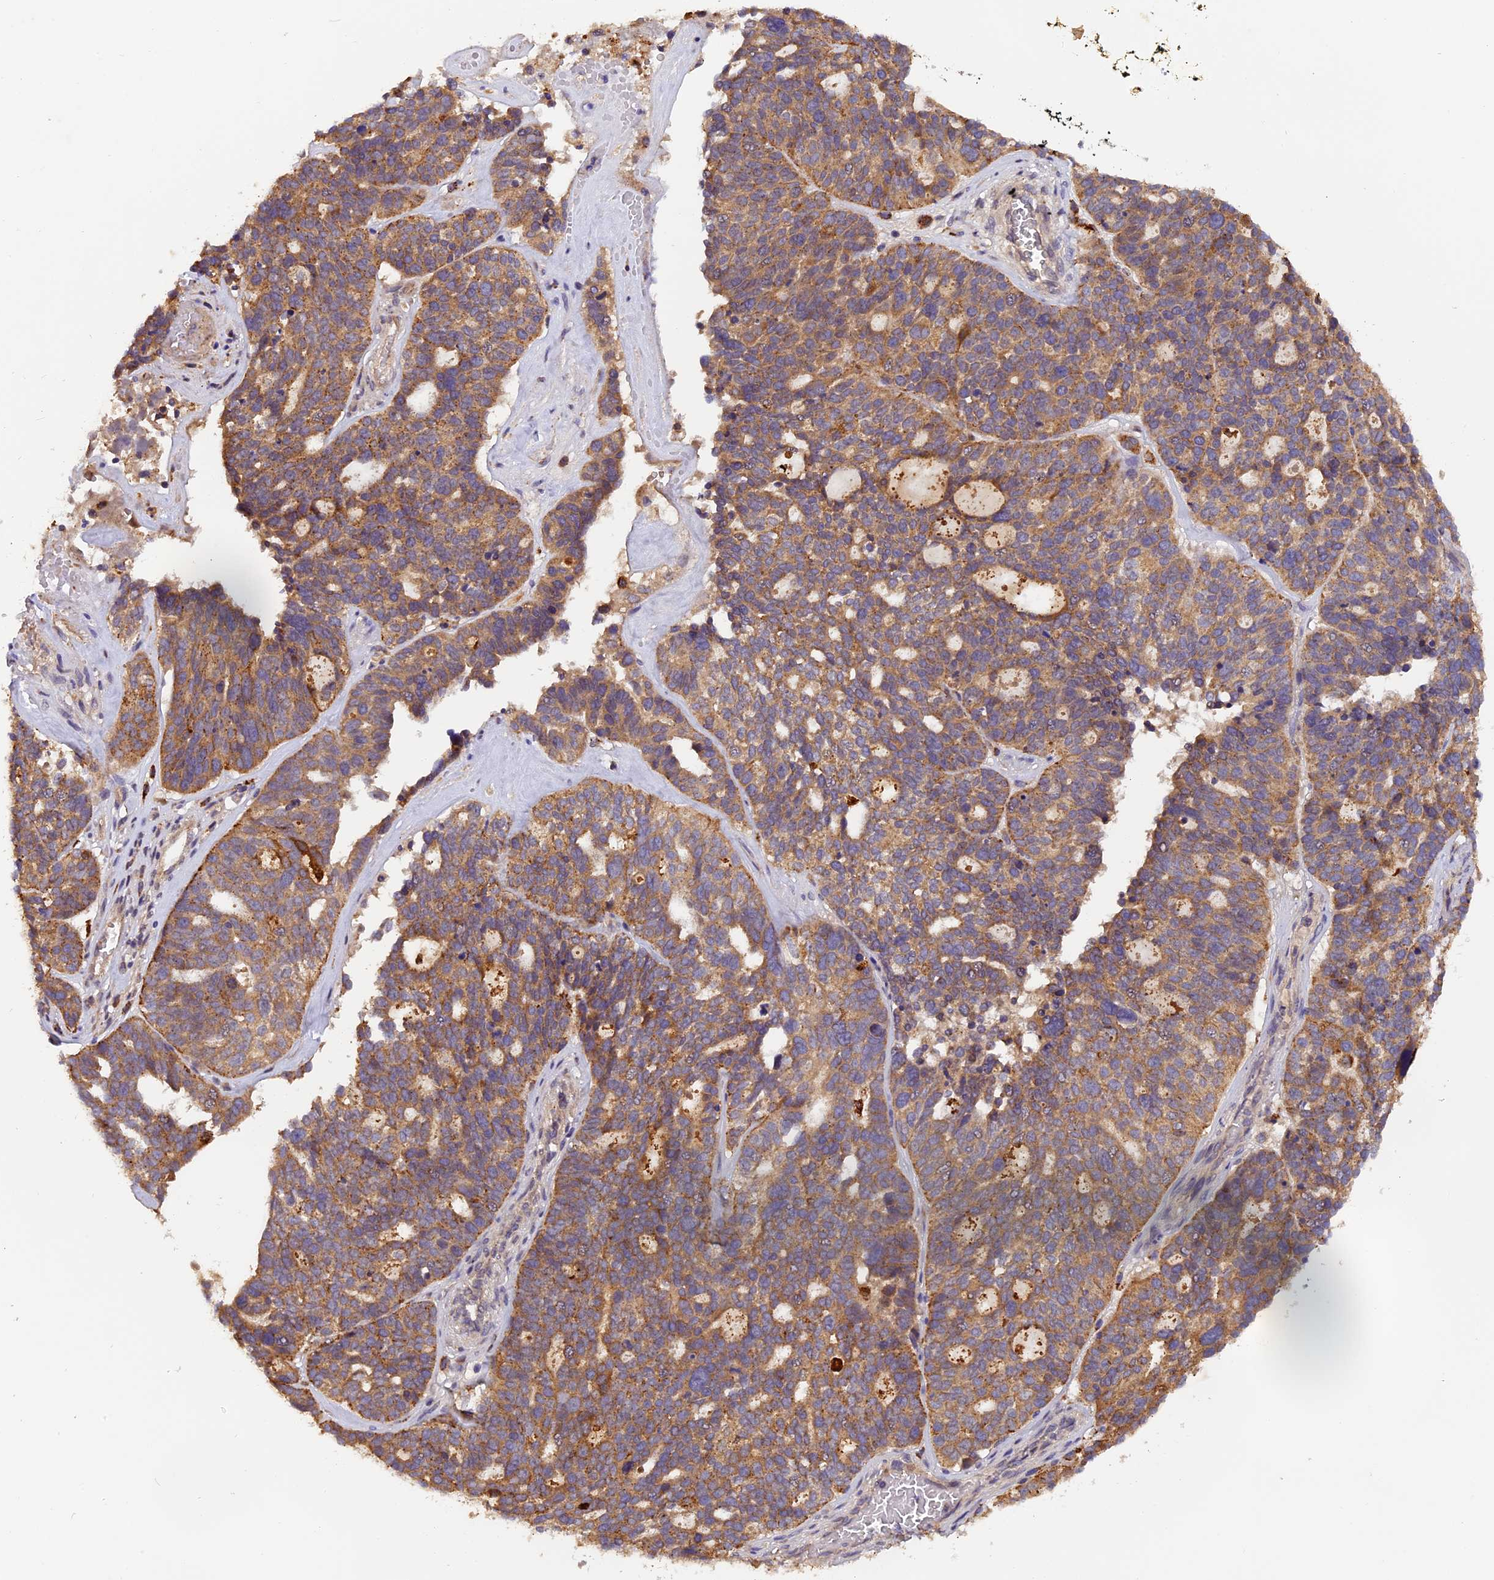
{"staining": {"intensity": "moderate", "quantity": ">75%", "location": "cytoplasmic/membranous"}, "tissue": "ovarian cancer", "cell_type": "Tumor cells", "image_type": "cancer", "snomed": [{"axis": "morphology", "description": "Cystadenocarcinoma, serous, NOS"}, {"axis": "topography", "description": "Ovary"}], "caption": "This is a photomicrograph of immunohistochemistry staining of ovarian cancer, which shows moderate positivity in the cytoplasmic/membranous of tumor cells.", "gene": "COPE", "patient": {"sex": "female", "age": 59}}